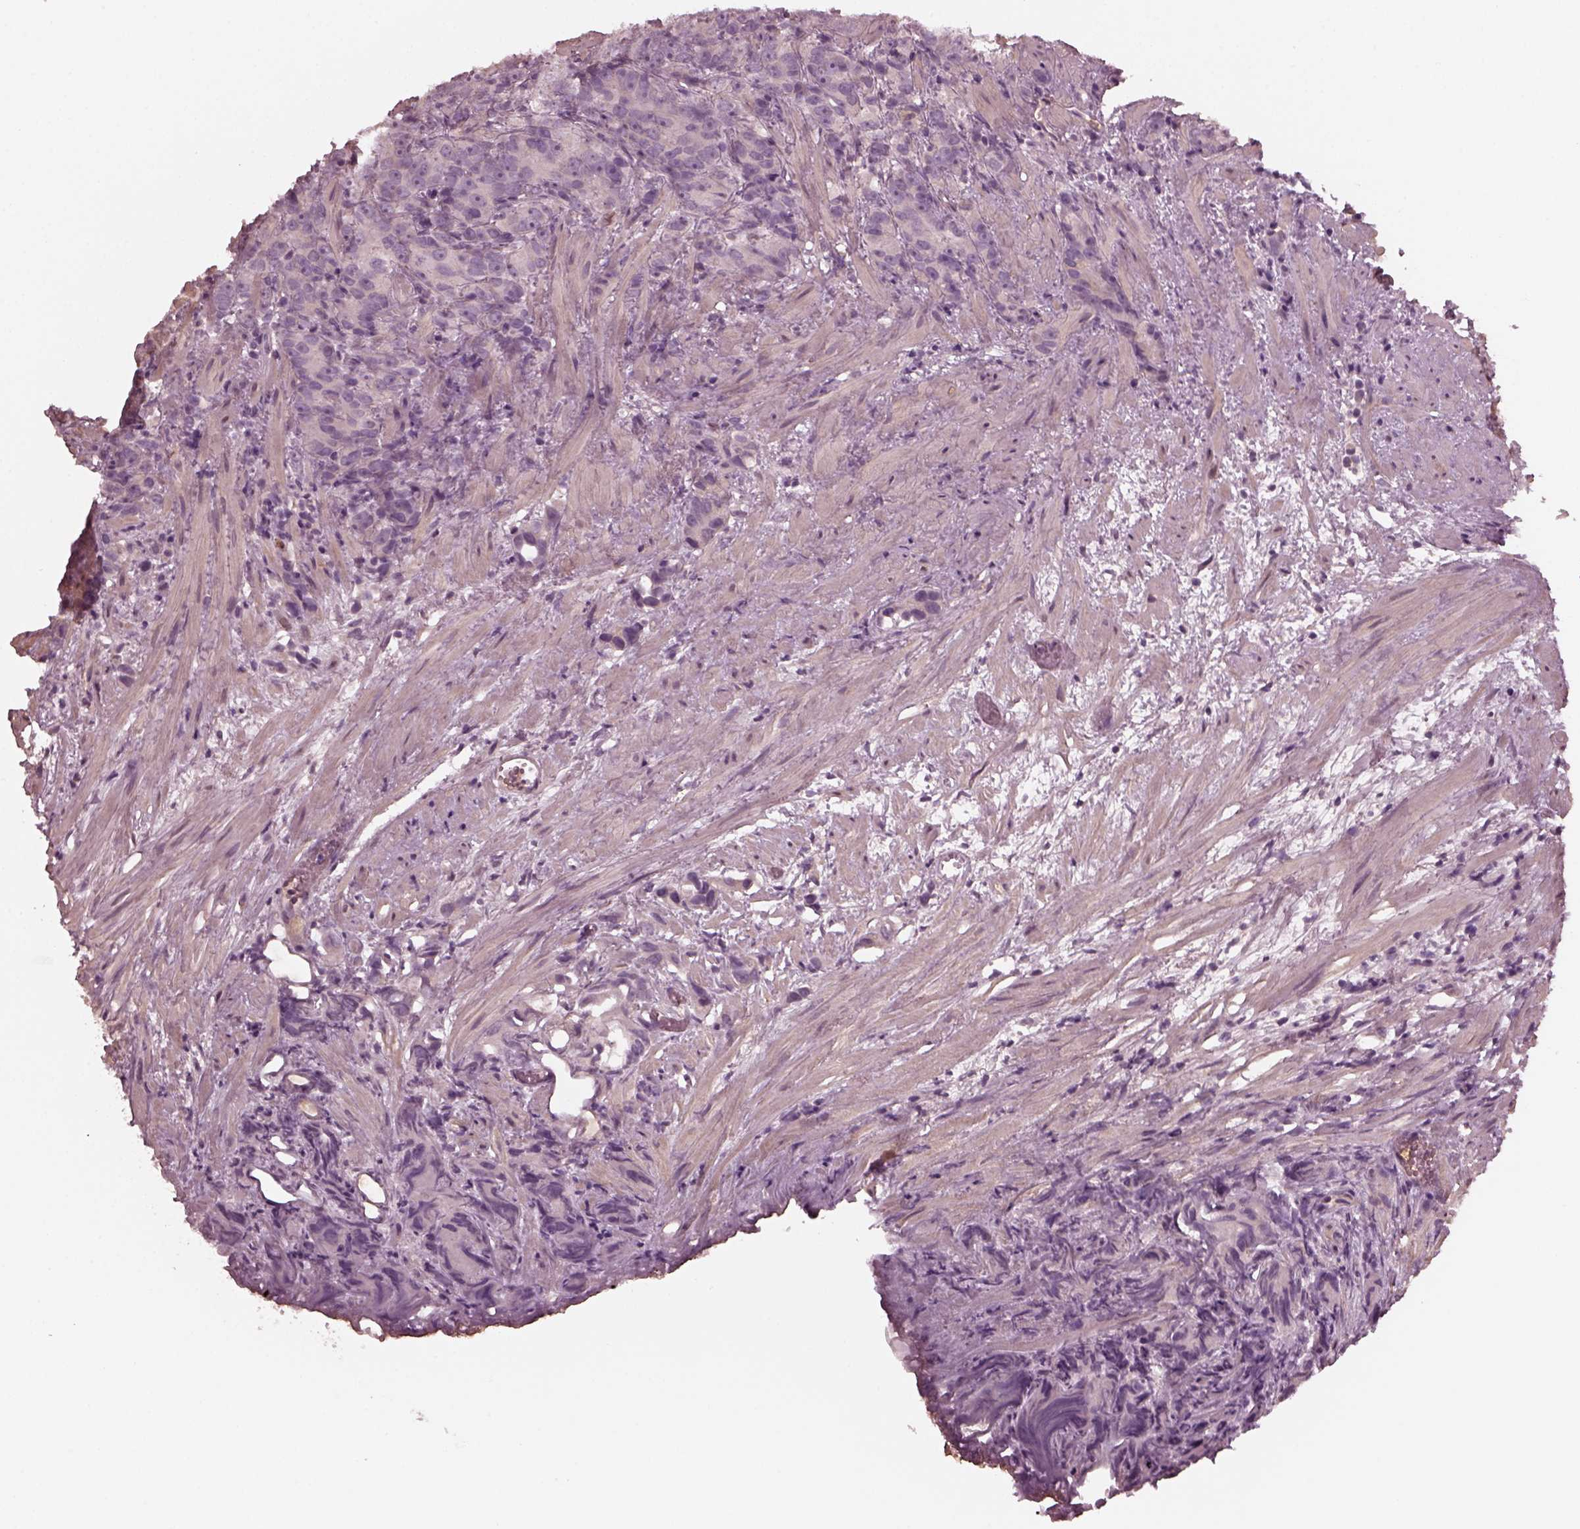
{"staining": {"intensity": "negative", "quantity": "none", "location": "none"}, "tissue": "prostate cancer", "cell_type": "Tumor cells", "image_type": "cancer", "snomed": [{"axis": "morphology", "description": "Adenocarcinoma, High grade"}, {"axis": "topography", "description": "Prostate"}], "caption": "Immunohistochemistry micrograph of prostate adenocarcinoma (high-grade) stained for a protein (brown), which shows no positivity in tumor cells.", "gene": "PORCN", "patient": {"sex": "male", "age": 90}}